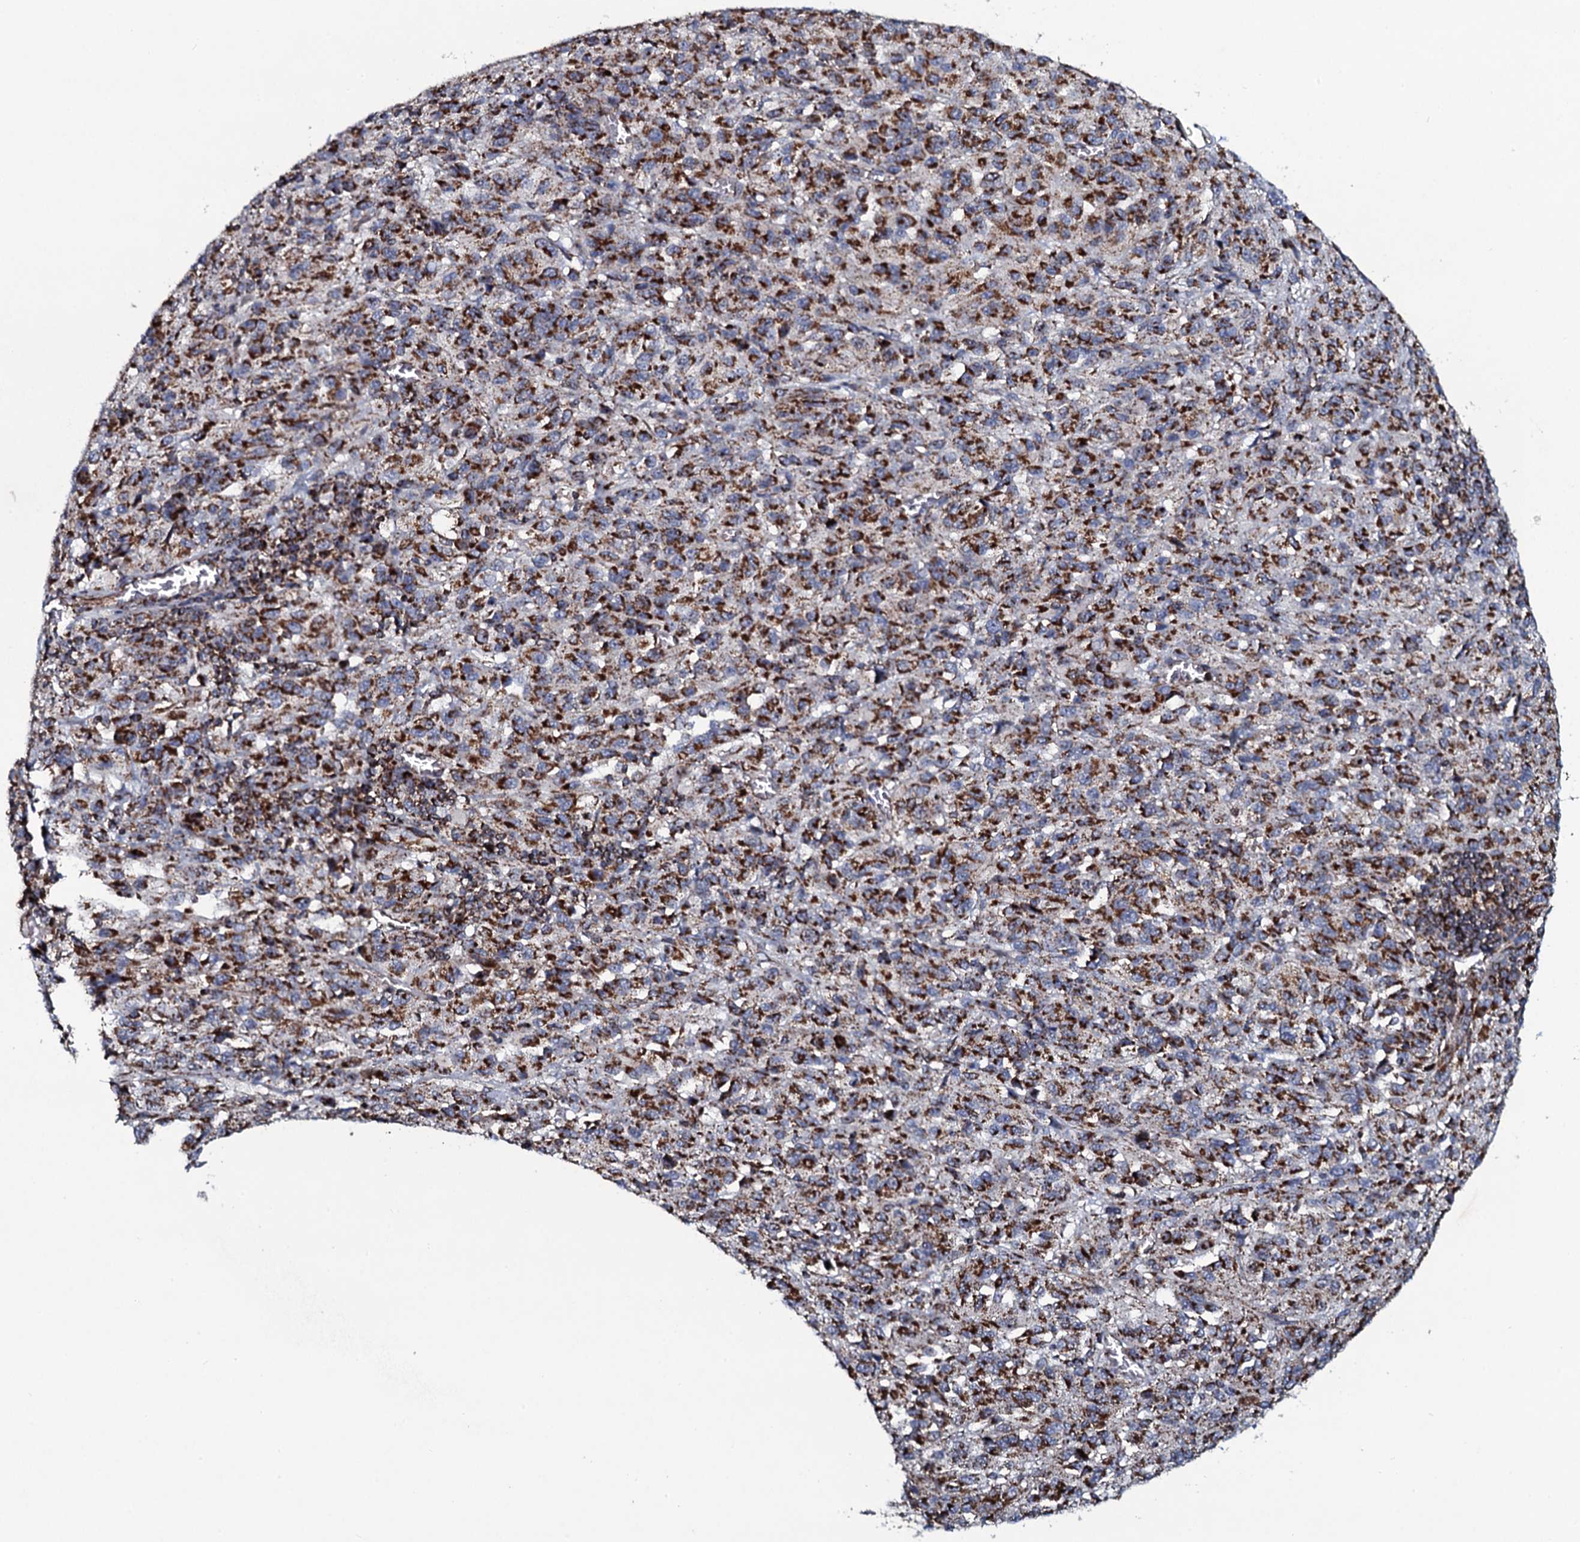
{"staining": {"intensity": "strong", "quantity": ">75%", "location": "cytoplasmic/membranous"}, "tissue": "melanoma", "cell_type": "Tumor cells", "image_type": "cancer", "snomed": [{"axis": "morphology", "description": "Malignant melanoma, Metastatic site"}, {"axis": "topography", "description": "Lung"}], "caption": "Approximately >75% of tumor cells in human malignant melanoma (metastatic site) demonstrate strong cytoplasmic/membranous protein positivity as visualized by brown immunohistochemical staining.", "gene": "EVC2", "patient": {"sex": "male", "age": 64}}